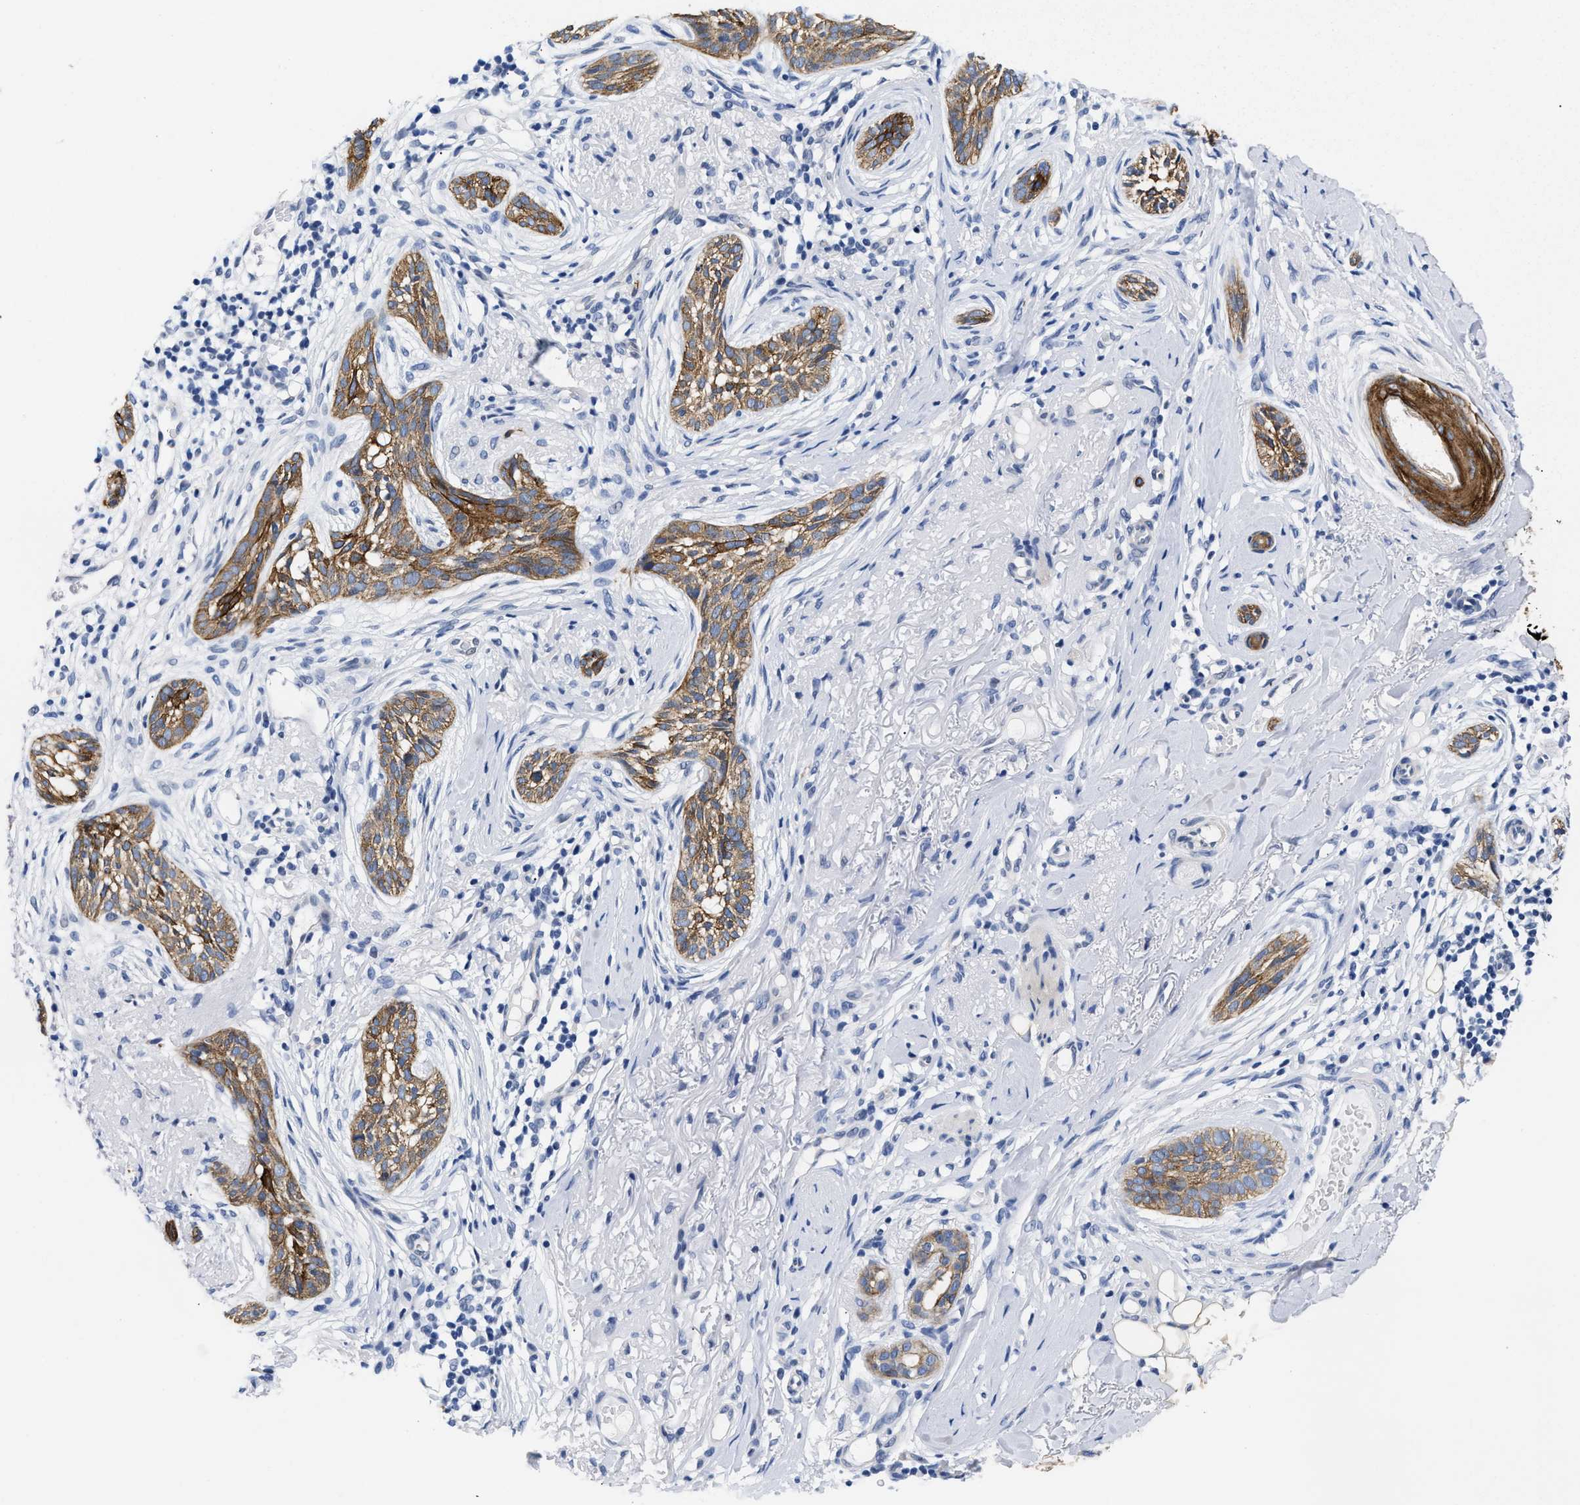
{"staining": {"intensity": "moderate", "quantity": ">75%", "location": "cytoplasmic/membranous"}, "tissue": "skin cancer", "cell_type": "Tumor cells", "image_type": "cancer", "snomed": [{"axis": "morphology", "description": "Basal cell carcinoma"}, {"axis": "topography", "description": "Skin"}], "caption": "Human skin basal cell carcinoma stained with a brown dye displays moderate cytoplasmic/membranous positive staining in approximately >75% of tumor cells.", "gene": "TRIM29", "patient": {"sex": "female", "age": 88}}